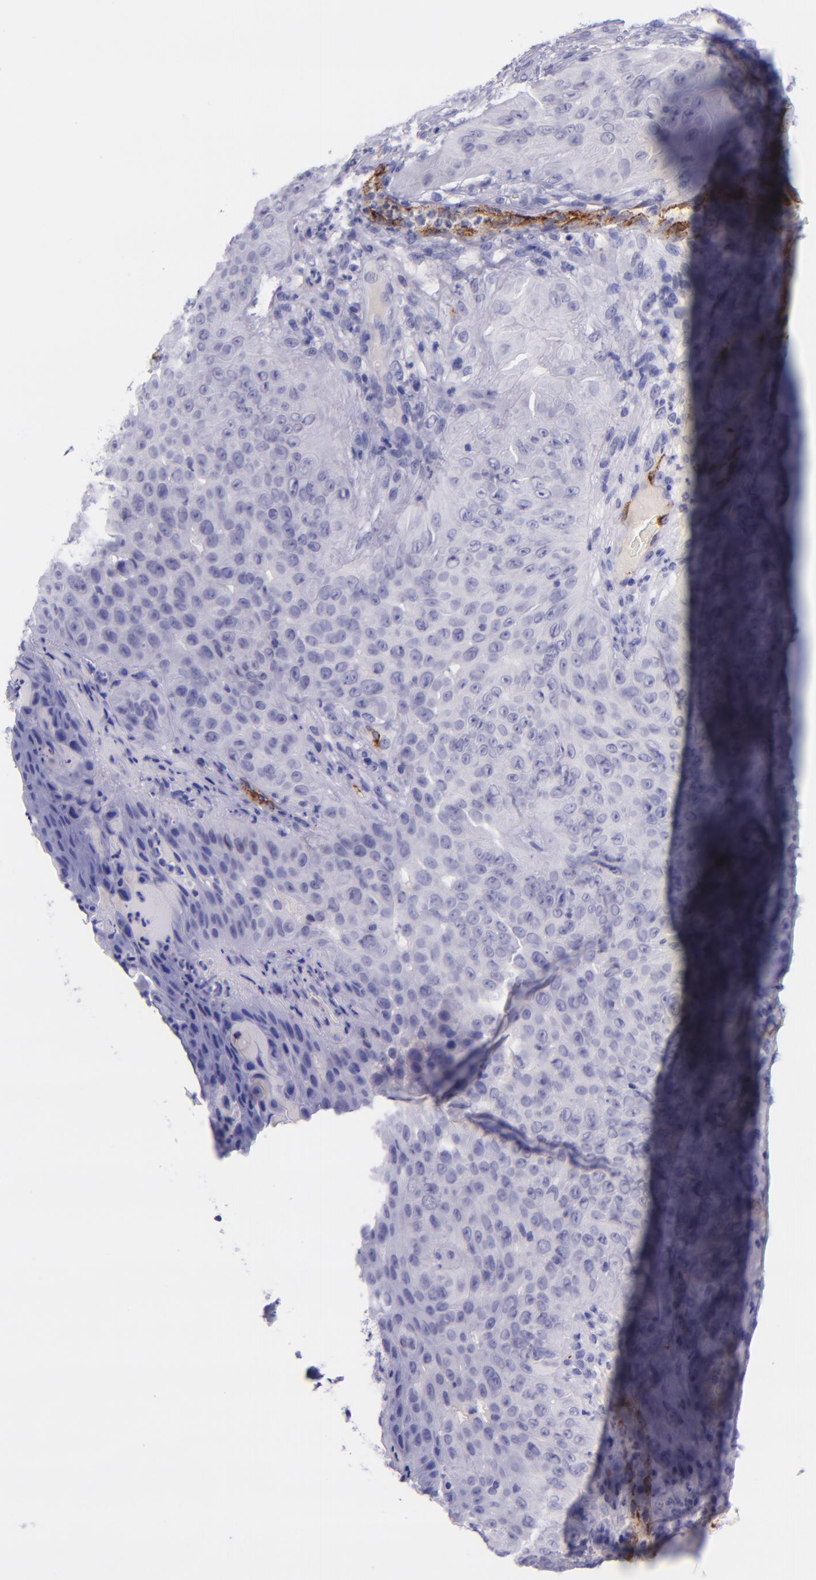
{"staining": {"intensity": "negative", "quantity": "none", "location": "none"}, "tissue": "skin cancer", "cell_type": "Tumor cells", "image_type": "cancer", "snomed": [{"axis": "morphology", "description": "Squamous cell carcinoma, NOS"}, {"axis": "topography", "description": "Skin"}], "caption": "Photomicrograph shows no significant protein positivity in tumor cells of skin cancer.", "gene": "SELE", "patient": {"sex": "male", "age": 82}}